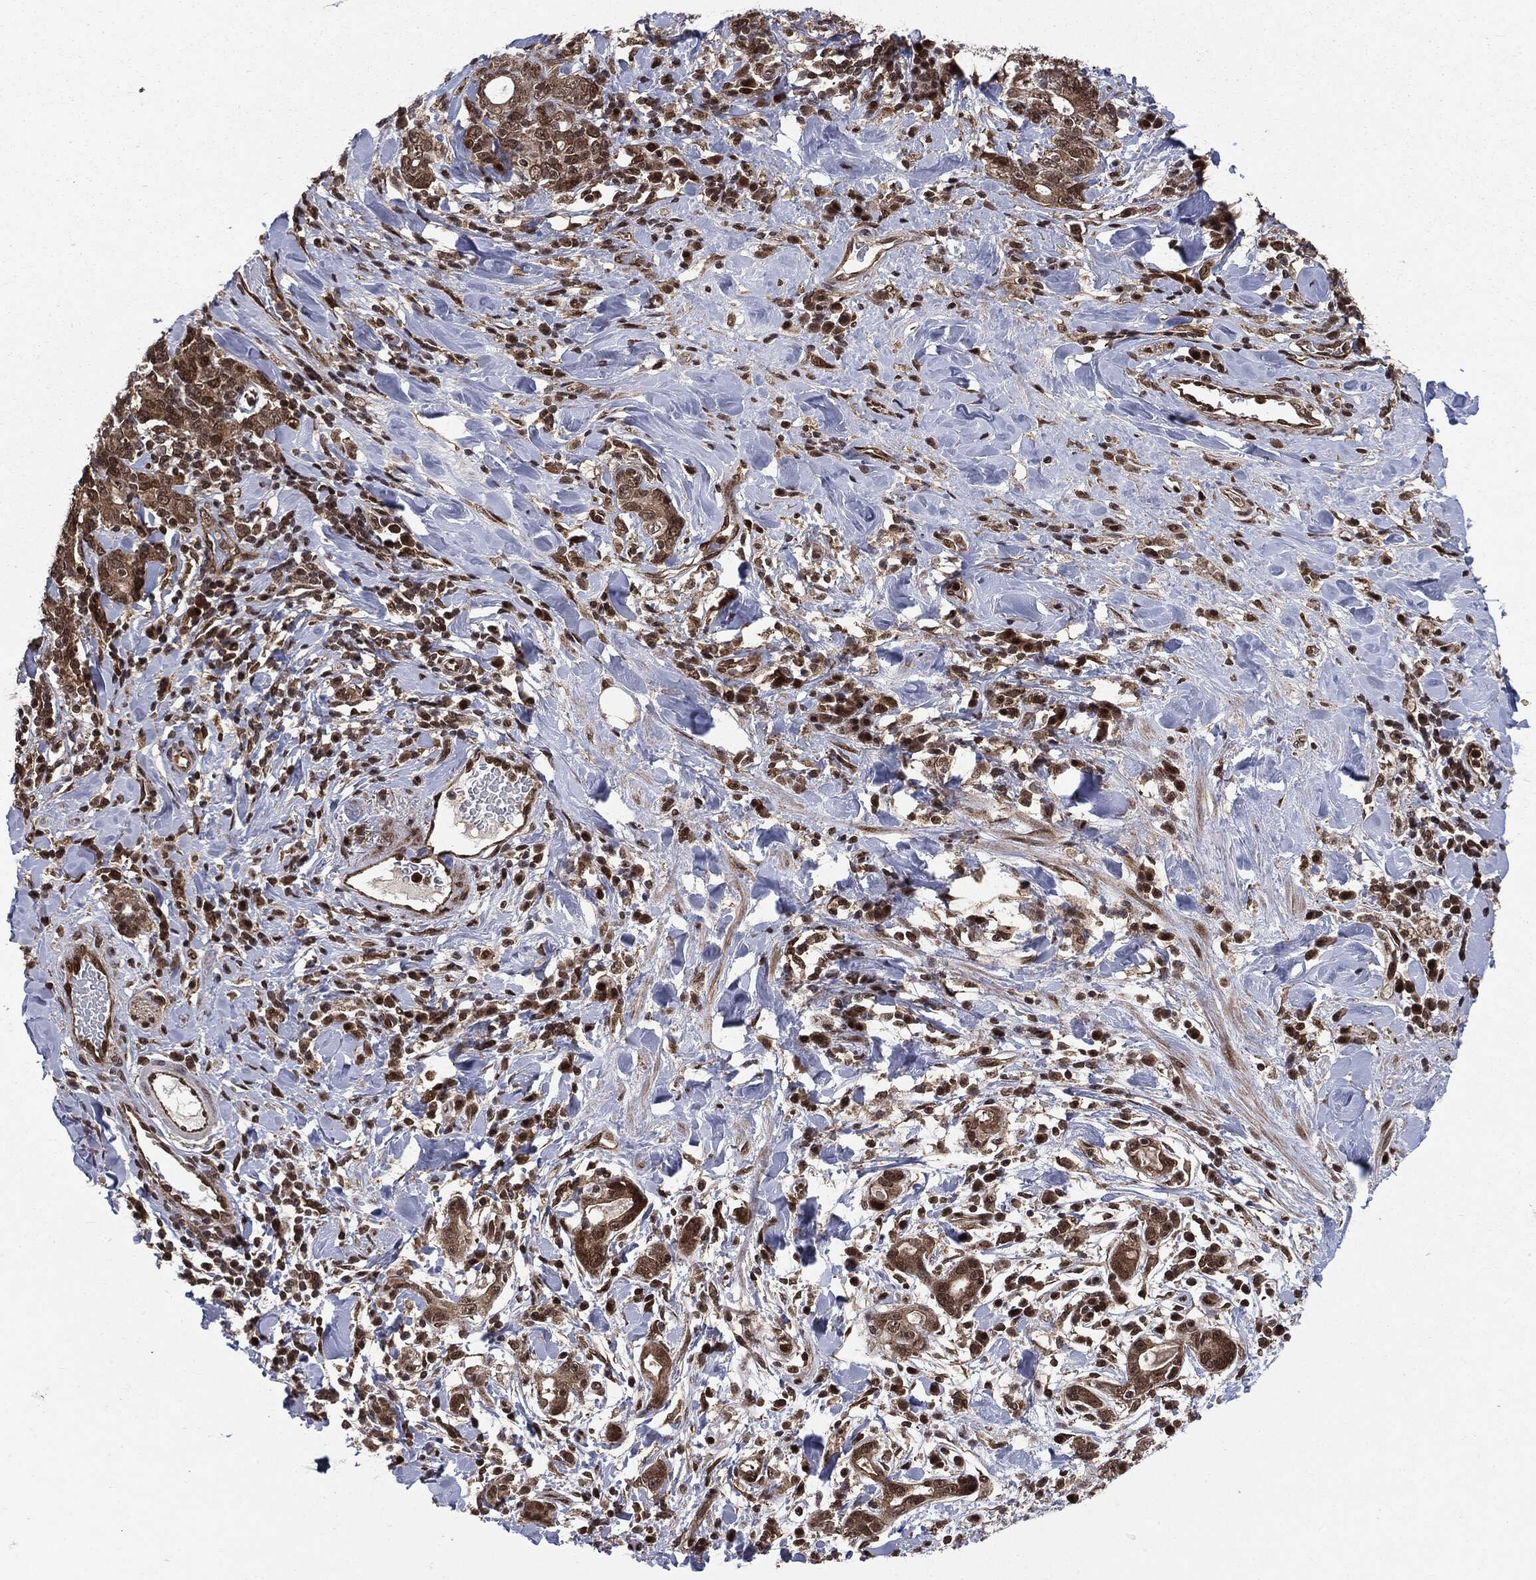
{"staining": {"intensity": "moderate", "quantity": ">75%", "location": "cytoplasmic/membranous,nuclear"}, "tissue": "stomach cancer", "cell_type": "Tumor cells", "image_type": "cancer", "snomed": [{"axis": "morphology", "description": "Adenocarcinoma, NOS"}, {"axis": "topography", "description": "Stomach"}], "caption": "Protein staining shows moderate cytoplasmic/membranous and nuclear staining in approximately >75% of tumor cells in adenocarcinoma (stomach).", "gene": "PTPA", "patient": {"sex": "male", "age": 79}}